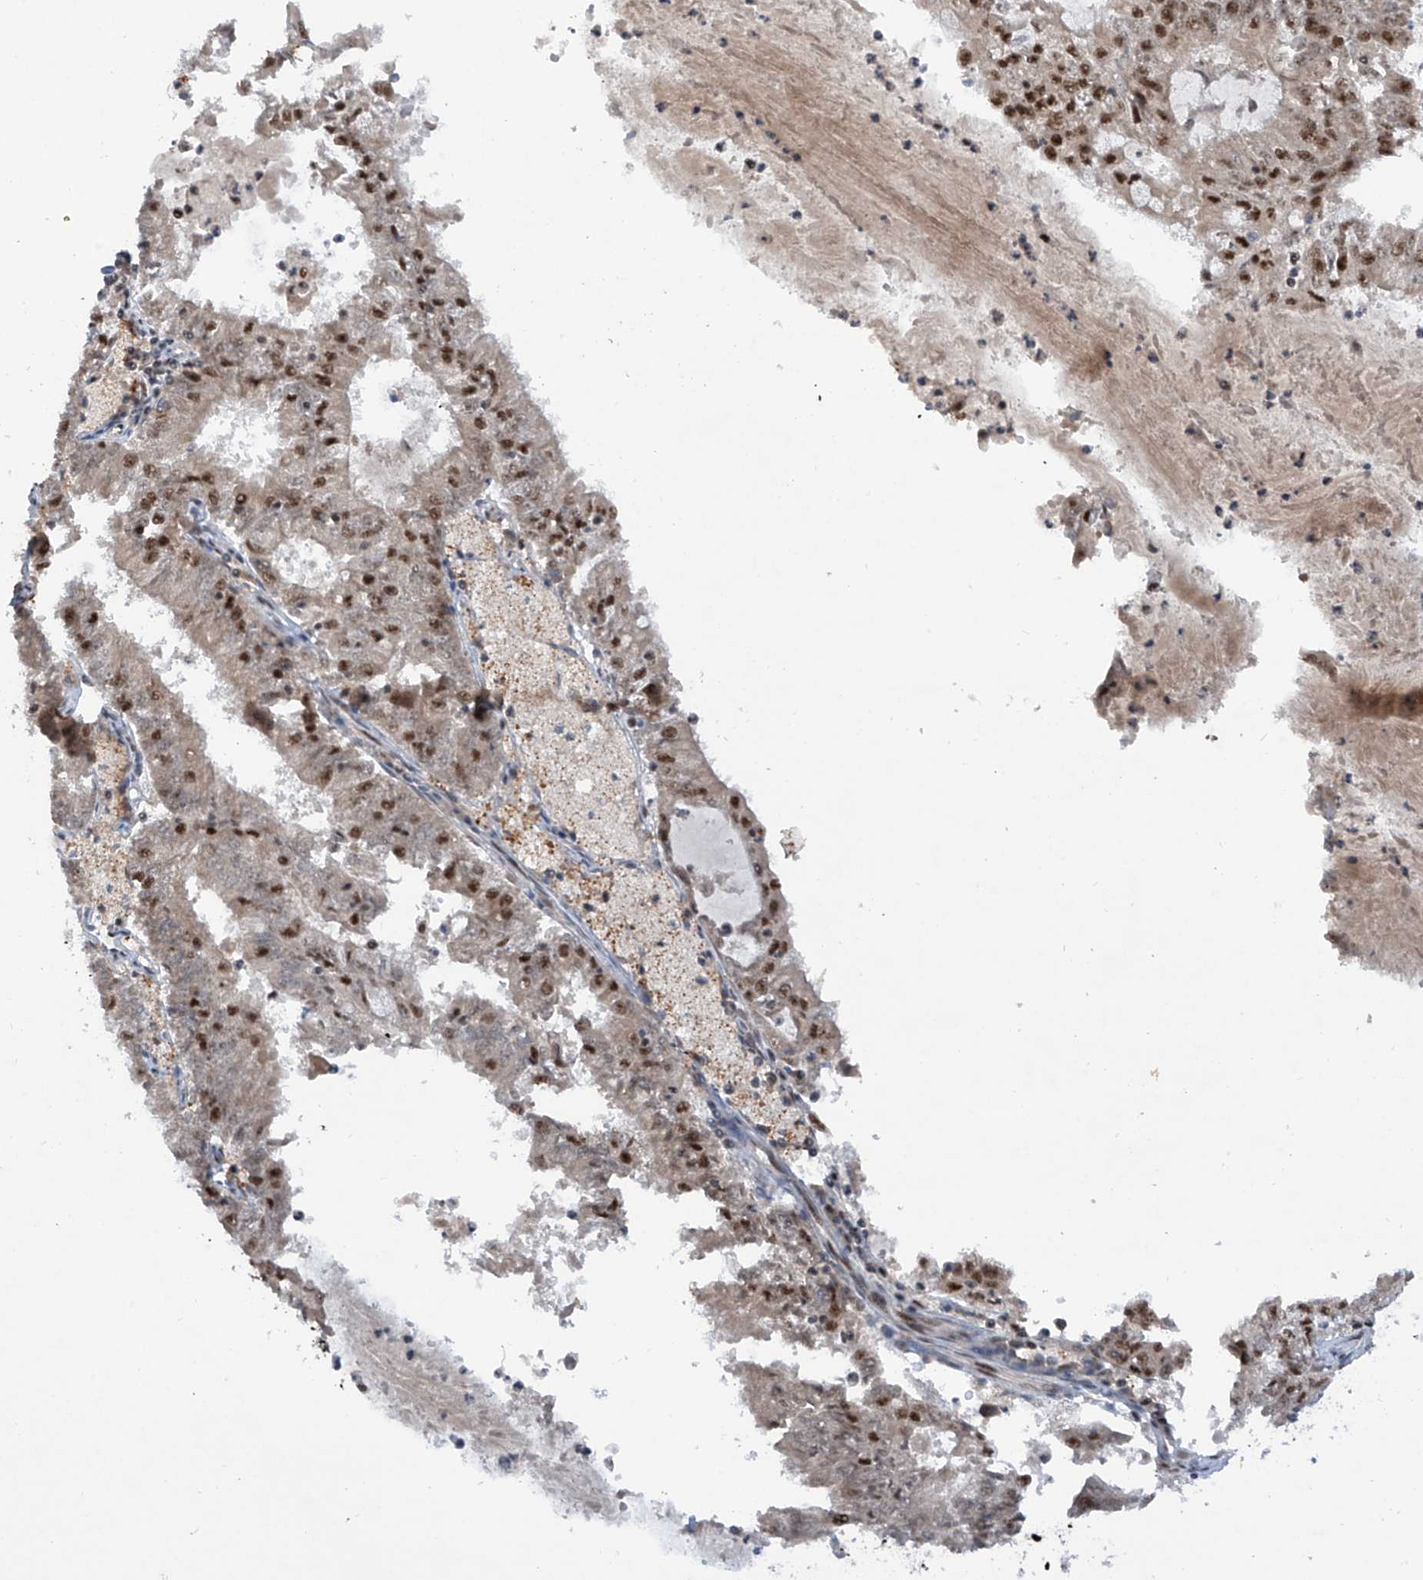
{"staining": {"intensity": "moderate", "quantity": "25%-75%", "location": "nuclear"}, "tissue": "endometrial cancer", "cell_type": "Tumor cells", "image_type": "cancer", "snomed": [{"axis": "morphology", "description": "Adenocarcinoma, NOS"}, {"axis": "topography", "description": "Endometrium"}], "caption": "Immunohistochemical staining of adenocarcinoma (endometrial) reveals moderate nuclear protein staining in about 25%-75% of tumor cells.", "gene": "RPAIN", "patient": {"sex": "female", "age": 57}}